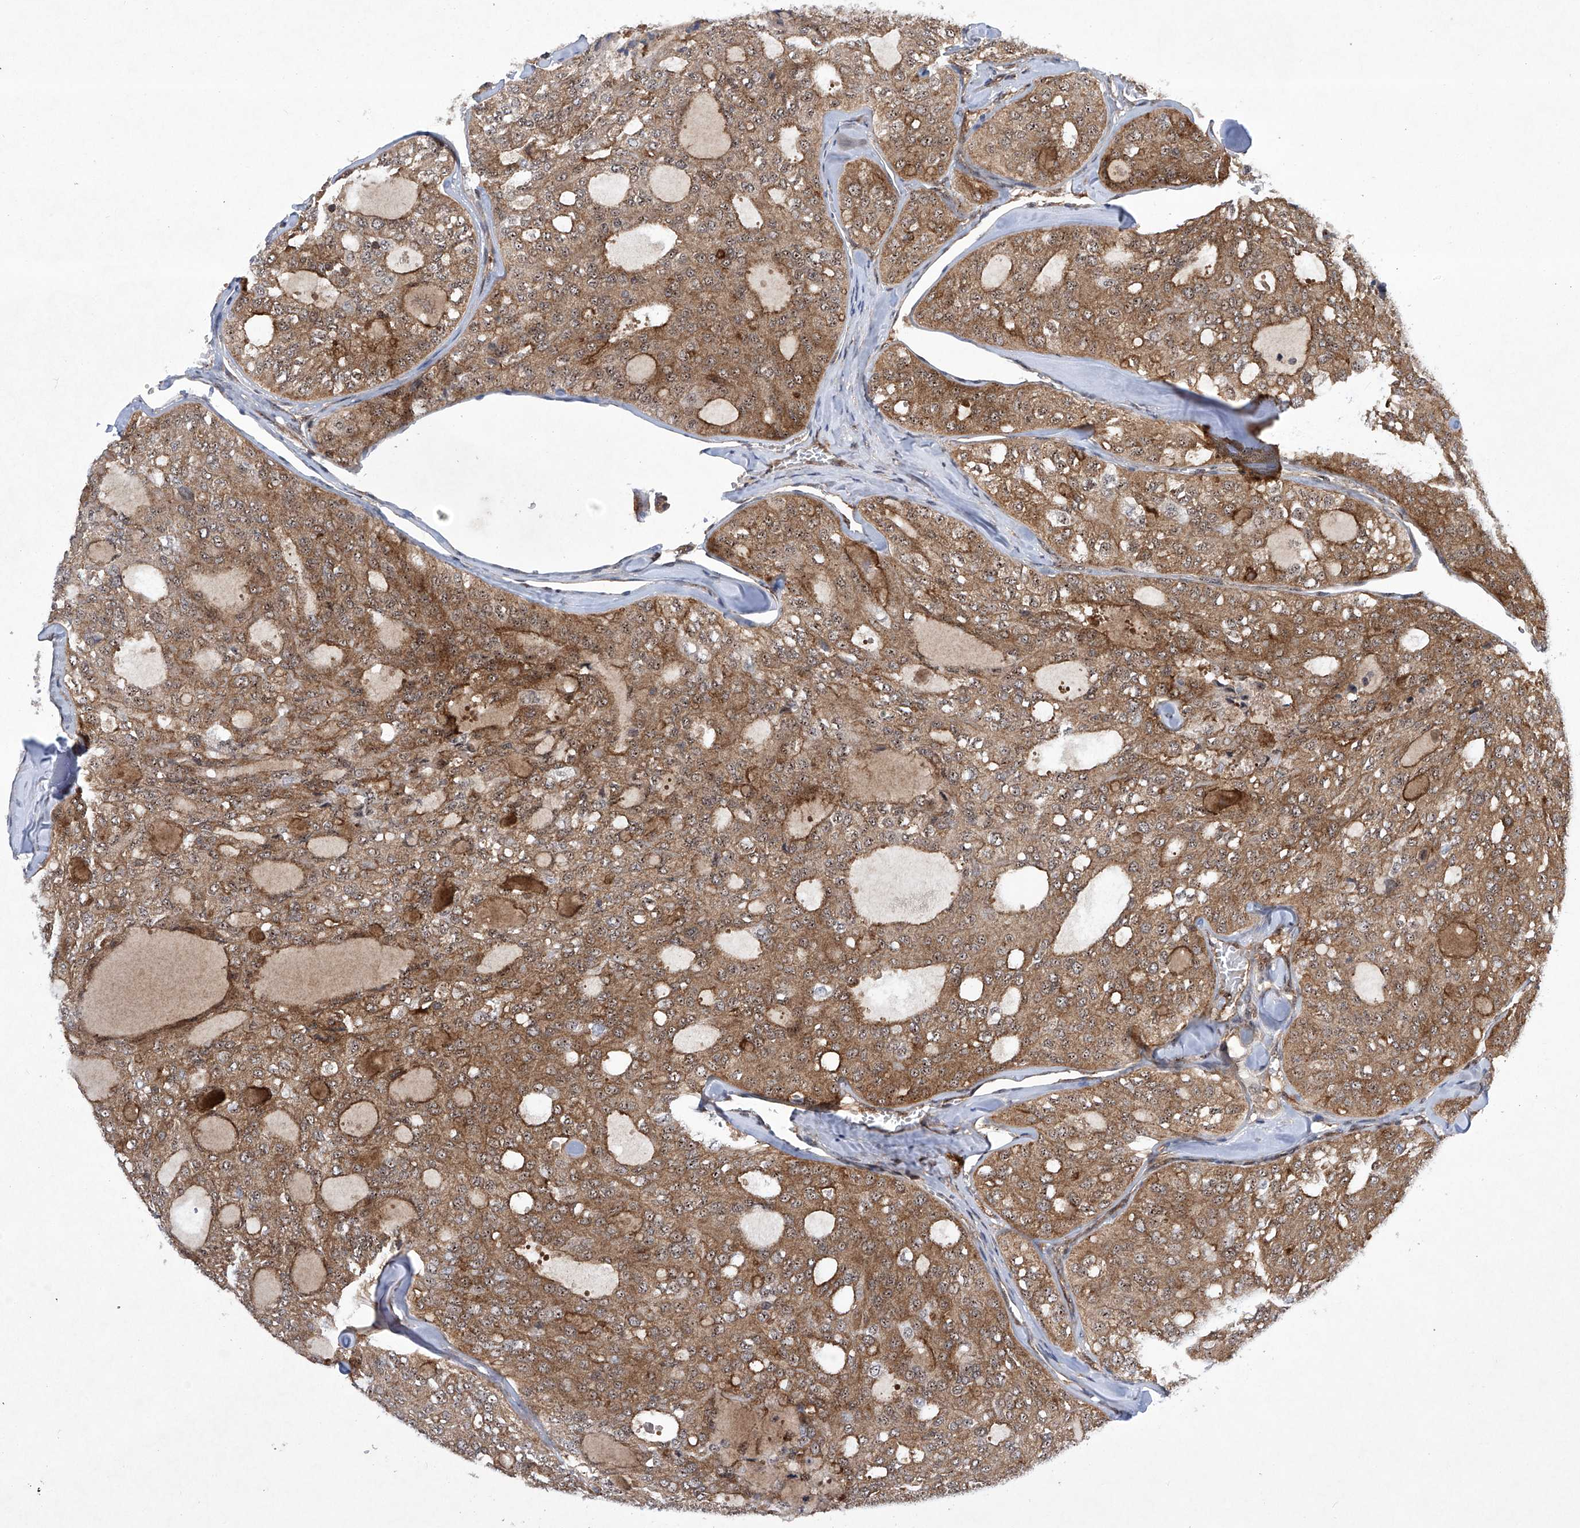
{"staining": {"intensity": "moderate", "quantity": ">75%", "location": "cytoplasmic/membranous,nuclear"}, "tissue": "thyroid cancer", "cell_type": "Tumor cells", "image_type": "cancer", "snomed": [{"axis": "morphology", "description": "Follicular adenoma carcinoma, NOS"}, {"axis": "topography", "description": "Thyroid gland"}], "caption": "Immunohistochemical staining of thyroid cancer (follicular adenoma carcinoma) demonstrates moderate cytoplasmic/membranous and nuclear protein staining in about >75% of tumor cells.", "gene": "CISH", "patient": {"sex": "male", "age": 75}}